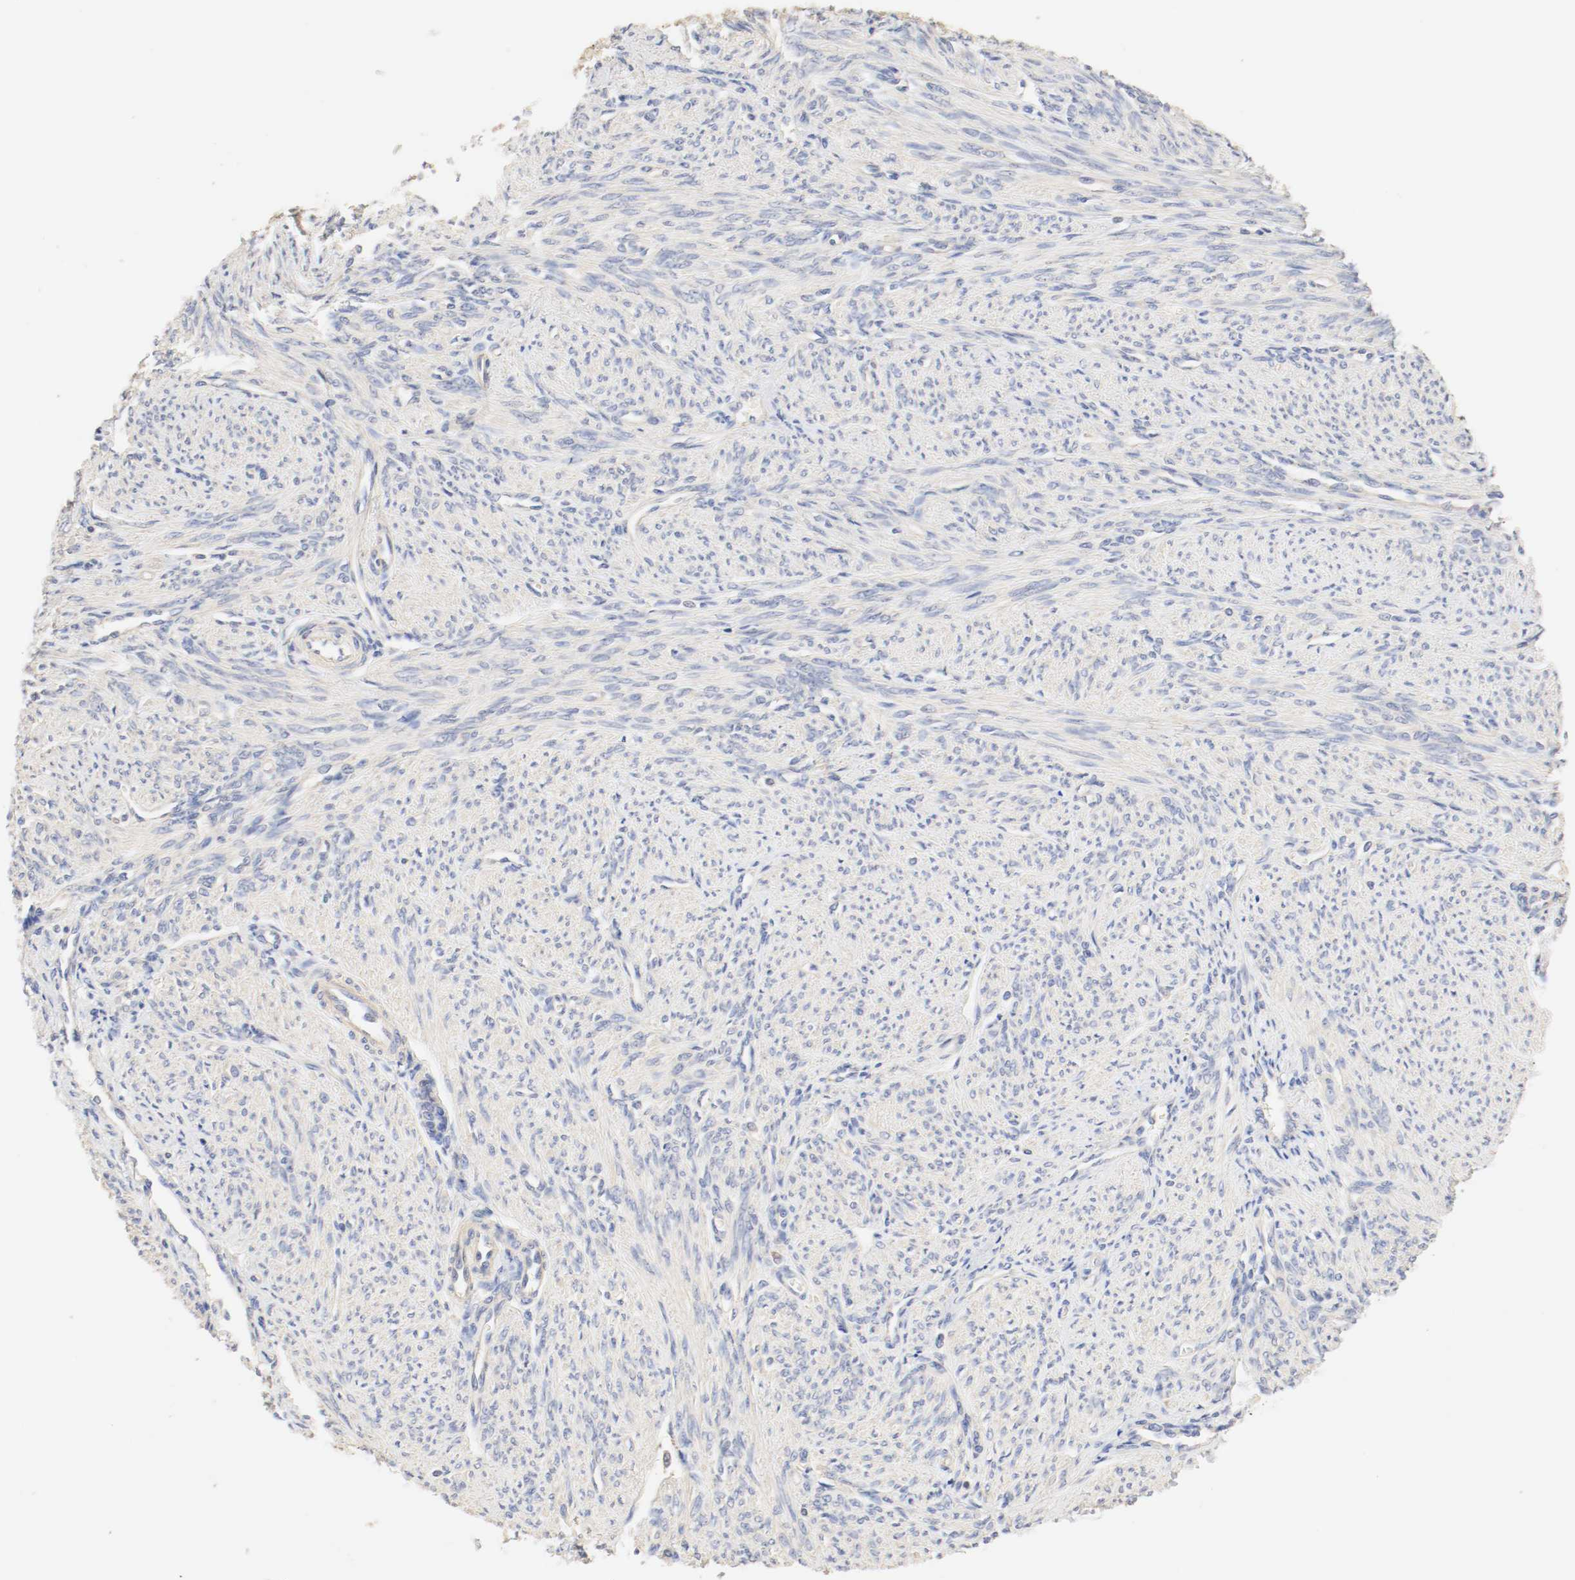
{"staining": {"intensity": "weak", "quantity": "<25%", "location": "cytoplasmic/membranous"}, "tissue": "smooth muscle", "cell_type": "Smooth muscle cells", "image_type": "normal", "snomed": [{"axis": "morphology", "description": "Normal tissue, NOS"}, {"axis": "topography", "description": "Smooth muscle"}], "caption": "High power microscopy image of an IHC histopathology image of normal smooth muscle, revealing no significant positivity in smooth muscle cells. (DAB (3,3'-diaminobenzidine) immunohistochemistry with hematoxylin counter stain).", "gene": "GIT1", "patient": {"sex": "female", "age": 65}}